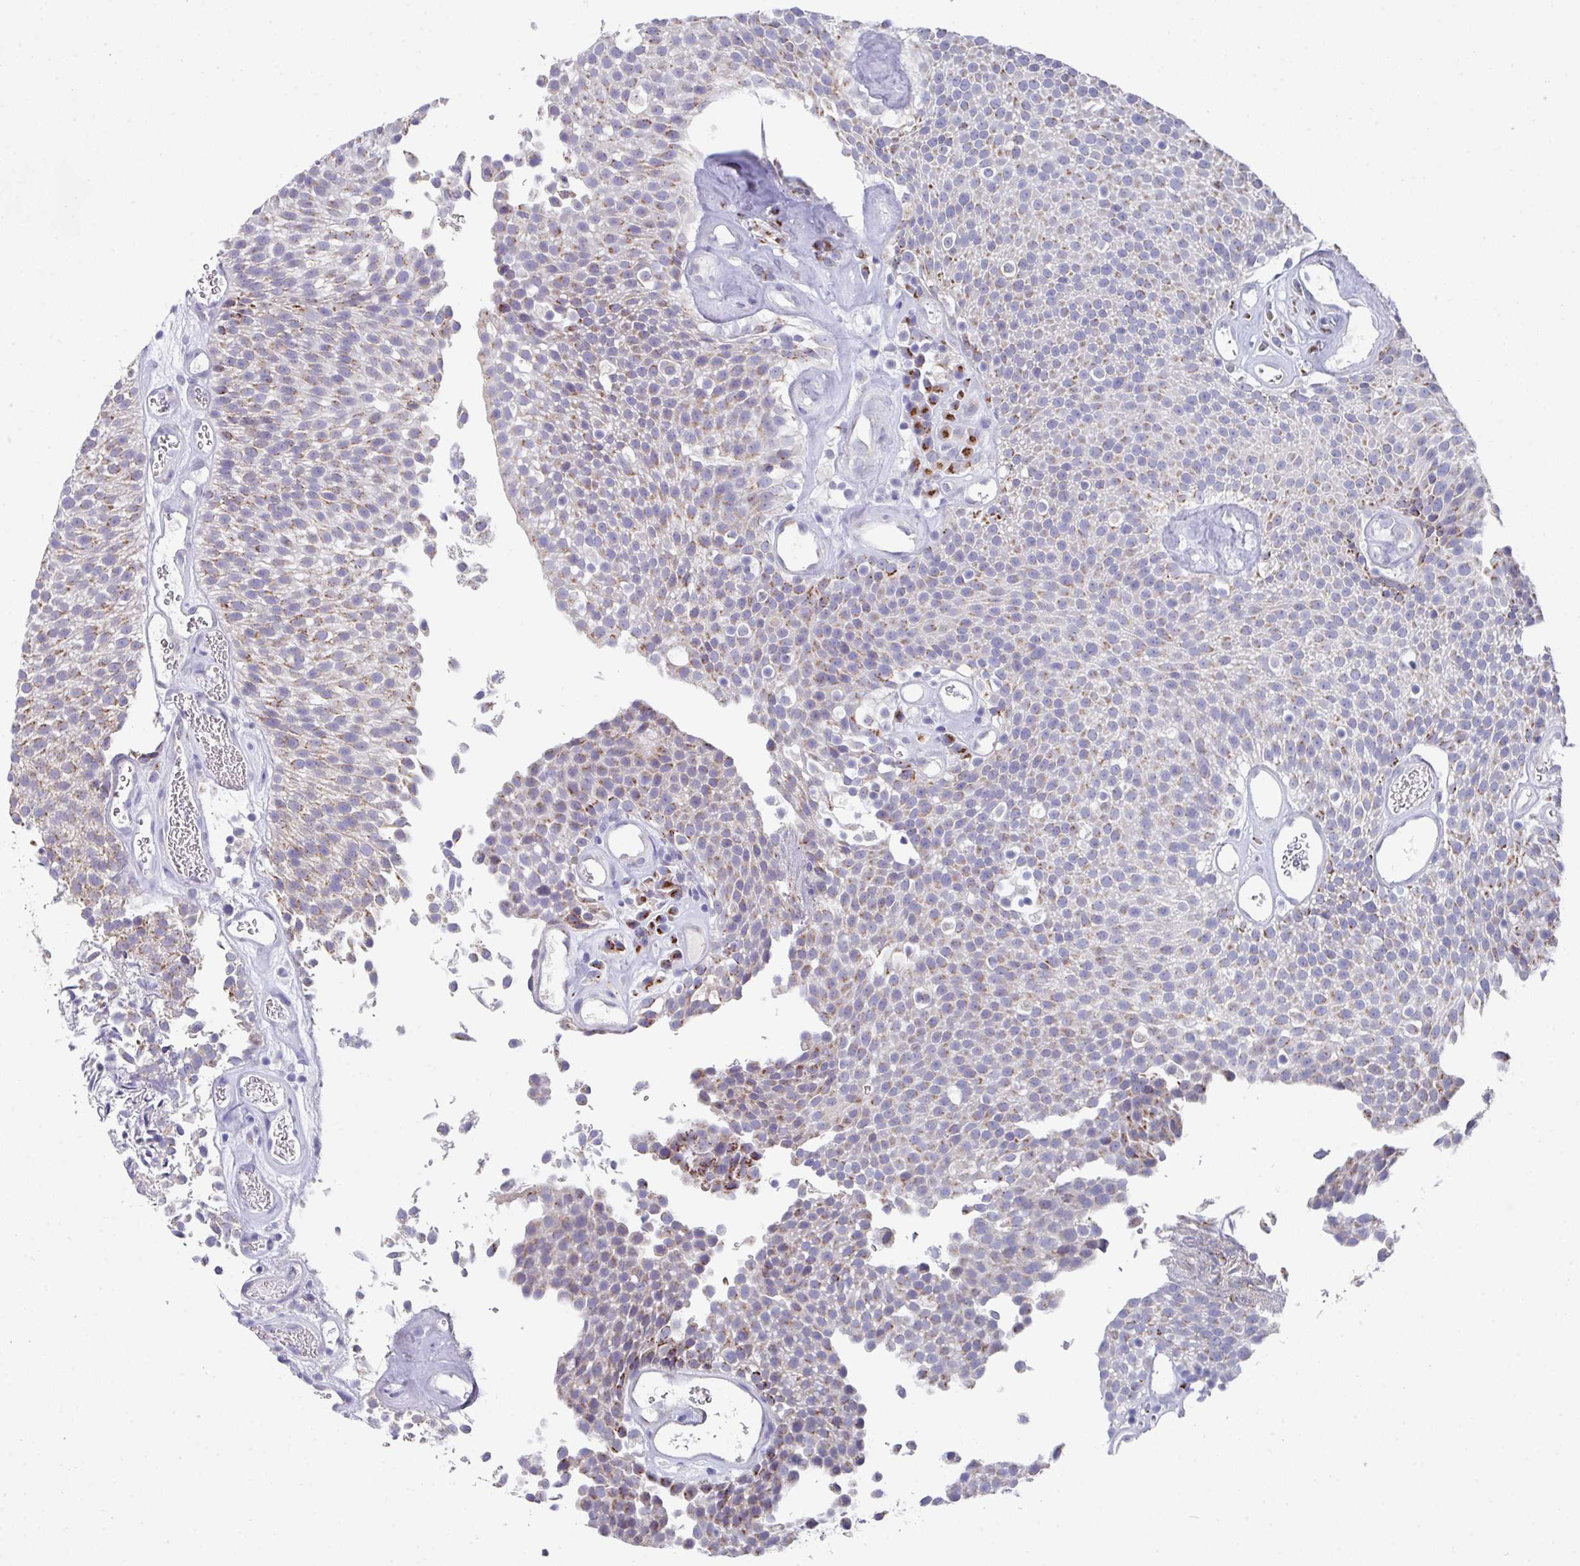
{"staining": {"intensity": "weak", "quantity": "25%-75%", "location": "cytoplasmic/membranous"}, "tissue": "urothelial cancer", "cell_type": "Tumor cells", "image_type": "cancer", "snomed": [{"axis": "morphology", "description": "Urothelial carcinoma, Low grade"}, {"axis": "topography", "description": "Urinary bladder"}], "caption": "IHC image of human urothelial cancer stained for a protein (brown), which reveals low levels of weak cytoplasmic/membranous staining in about 25%-75% of tumor cells.", "gene": "VKORC1L1", "patient": {"sex": "female", "age": 79}}